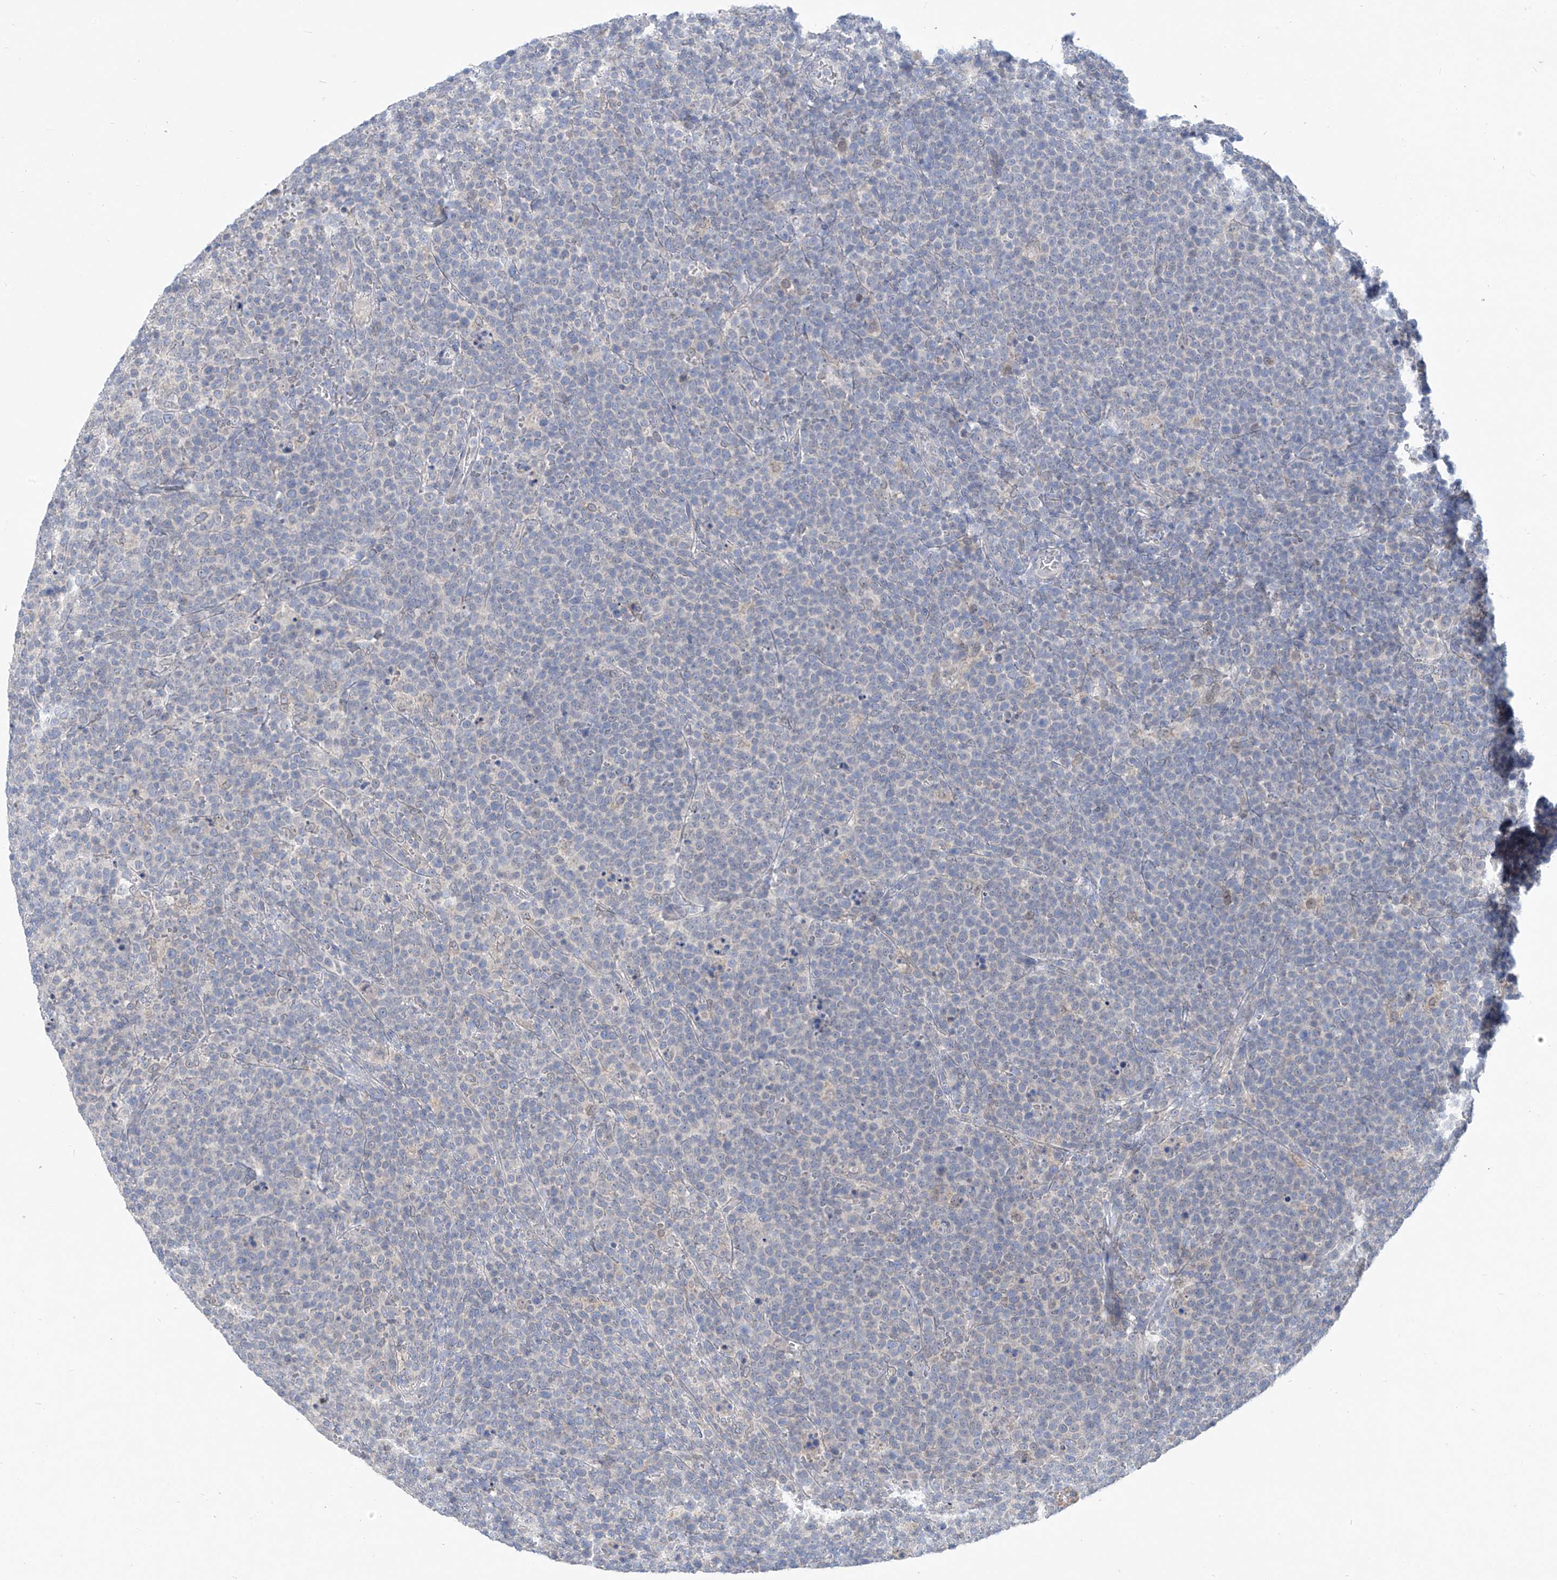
{"staining": {"intensity": "weak", "quantity": "<25%", "location": "cytoplasmic/membranous,nuclear"}, "tissue": "lymphoma", "cell_type": "Tumor cells", "image_type": "cancer", "snomed": [{"axis": "morphology", "description": "Malignant lymphoma, non-Hodgkin's type, High grade"}, {"axis": "topography", "description": "Lymph node"}], "caption": "IHC image of neoplastic tissue: human high-grade malignant lymphoma, non-Hodgkin's type stained with DAB (3,3'-diaminobenzidine) shows no significant protein expression in tumor cells. (DAB (3,3'-diaminobenzidine) immunohistochemistry (IHC) visualized using brightfield microscopy, high magnification).", "gene": "KRTAP25-1", "patient": {"sex": "male", "age": 61}}